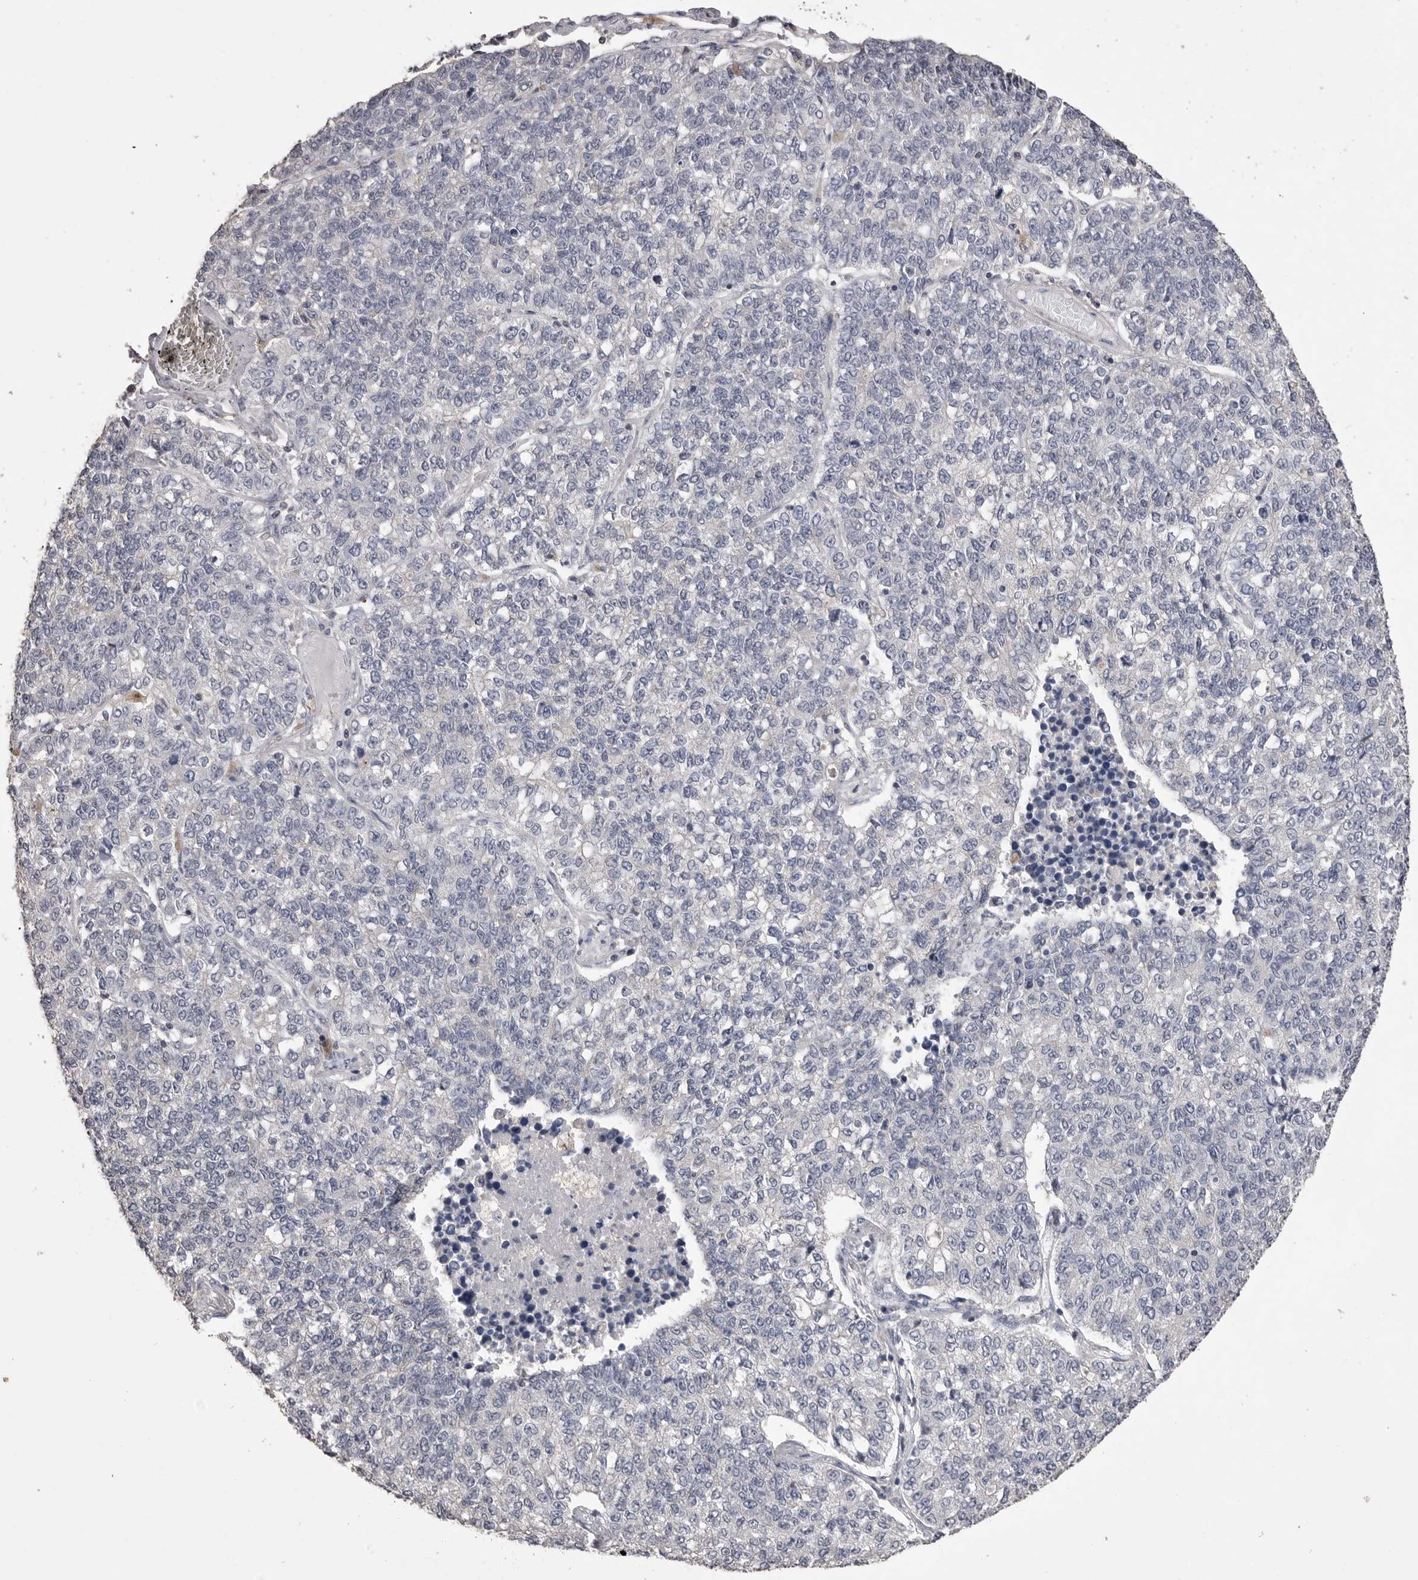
{"staining": {"intensity": "negative", "quantity": "none", "location": "none"}, "tissue": "lung cancer", "cell_type": "Tumor cells", "image_type": "cancer", "snomed": [{"axis": "morphology", "description": "Adenocarcinoma, NOS"}, {"axis": "topography", "description": "Lung"}], "caption": "A histopathology image of human adenocarcinoma (lung) is negative for staining in tumor cells.", "gene": "MMP7", "patient": {"sex": "male", "age": 49}}